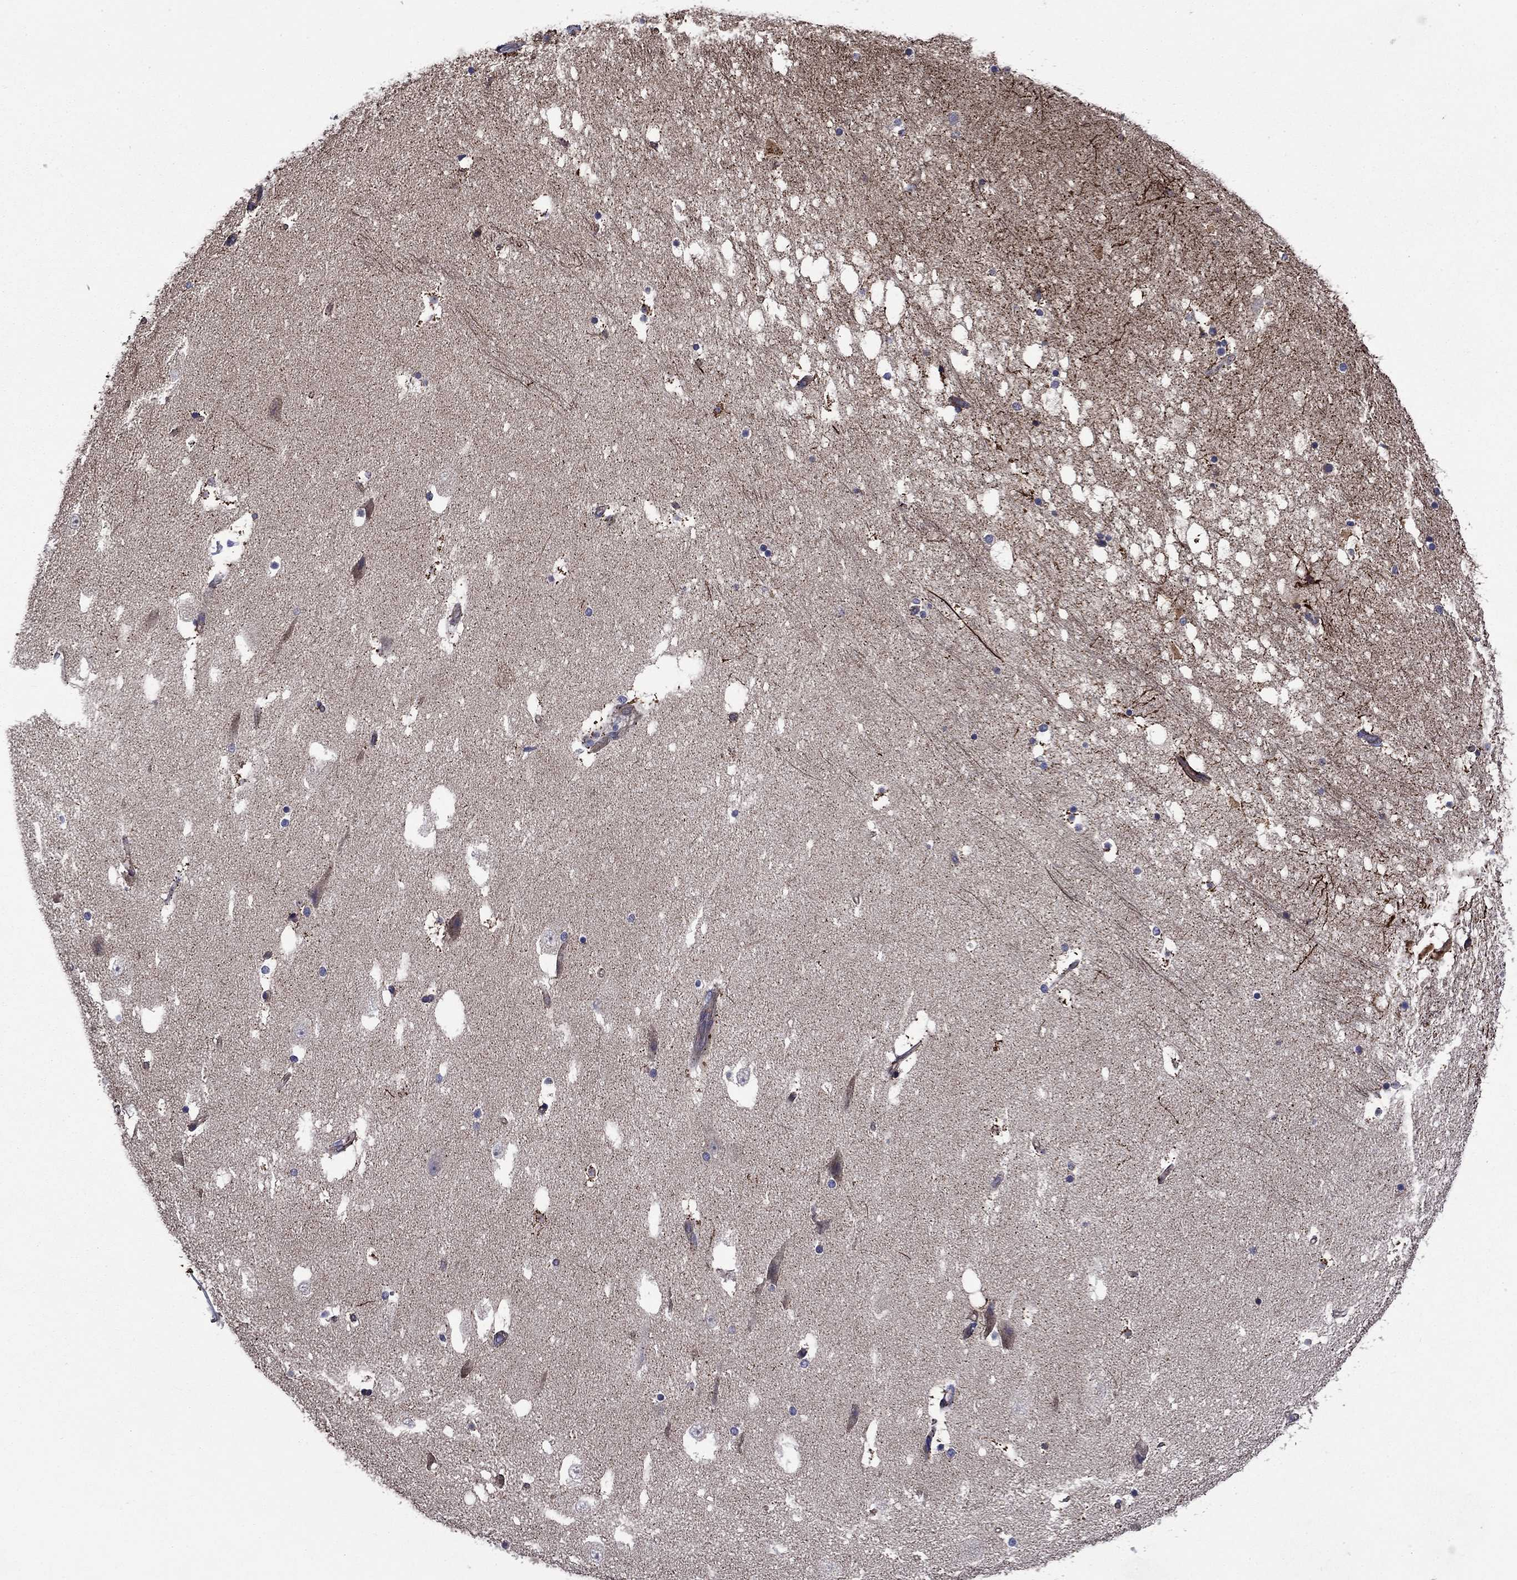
{"staining": {"intensity": "strong", "quantity": "<25%", "location": "cytoplasmic/membranous"}, "tissue": "hippocampus", "cell_type": "Glial cells", "image_type": "normal", "snomed": [{"axis": "morphology", "description": "Normal tissue, NOS"}, {"axis": "topography", "description": "Hippocampus"}], "caption": "Strong cytoplasmic/membranous staining for a protein is identified in approximately <25% of glial cells of benign hippocampus using immunohistochemistry.", "gene": "KIF22", "patient": {"sex": "male", "age": 51}}